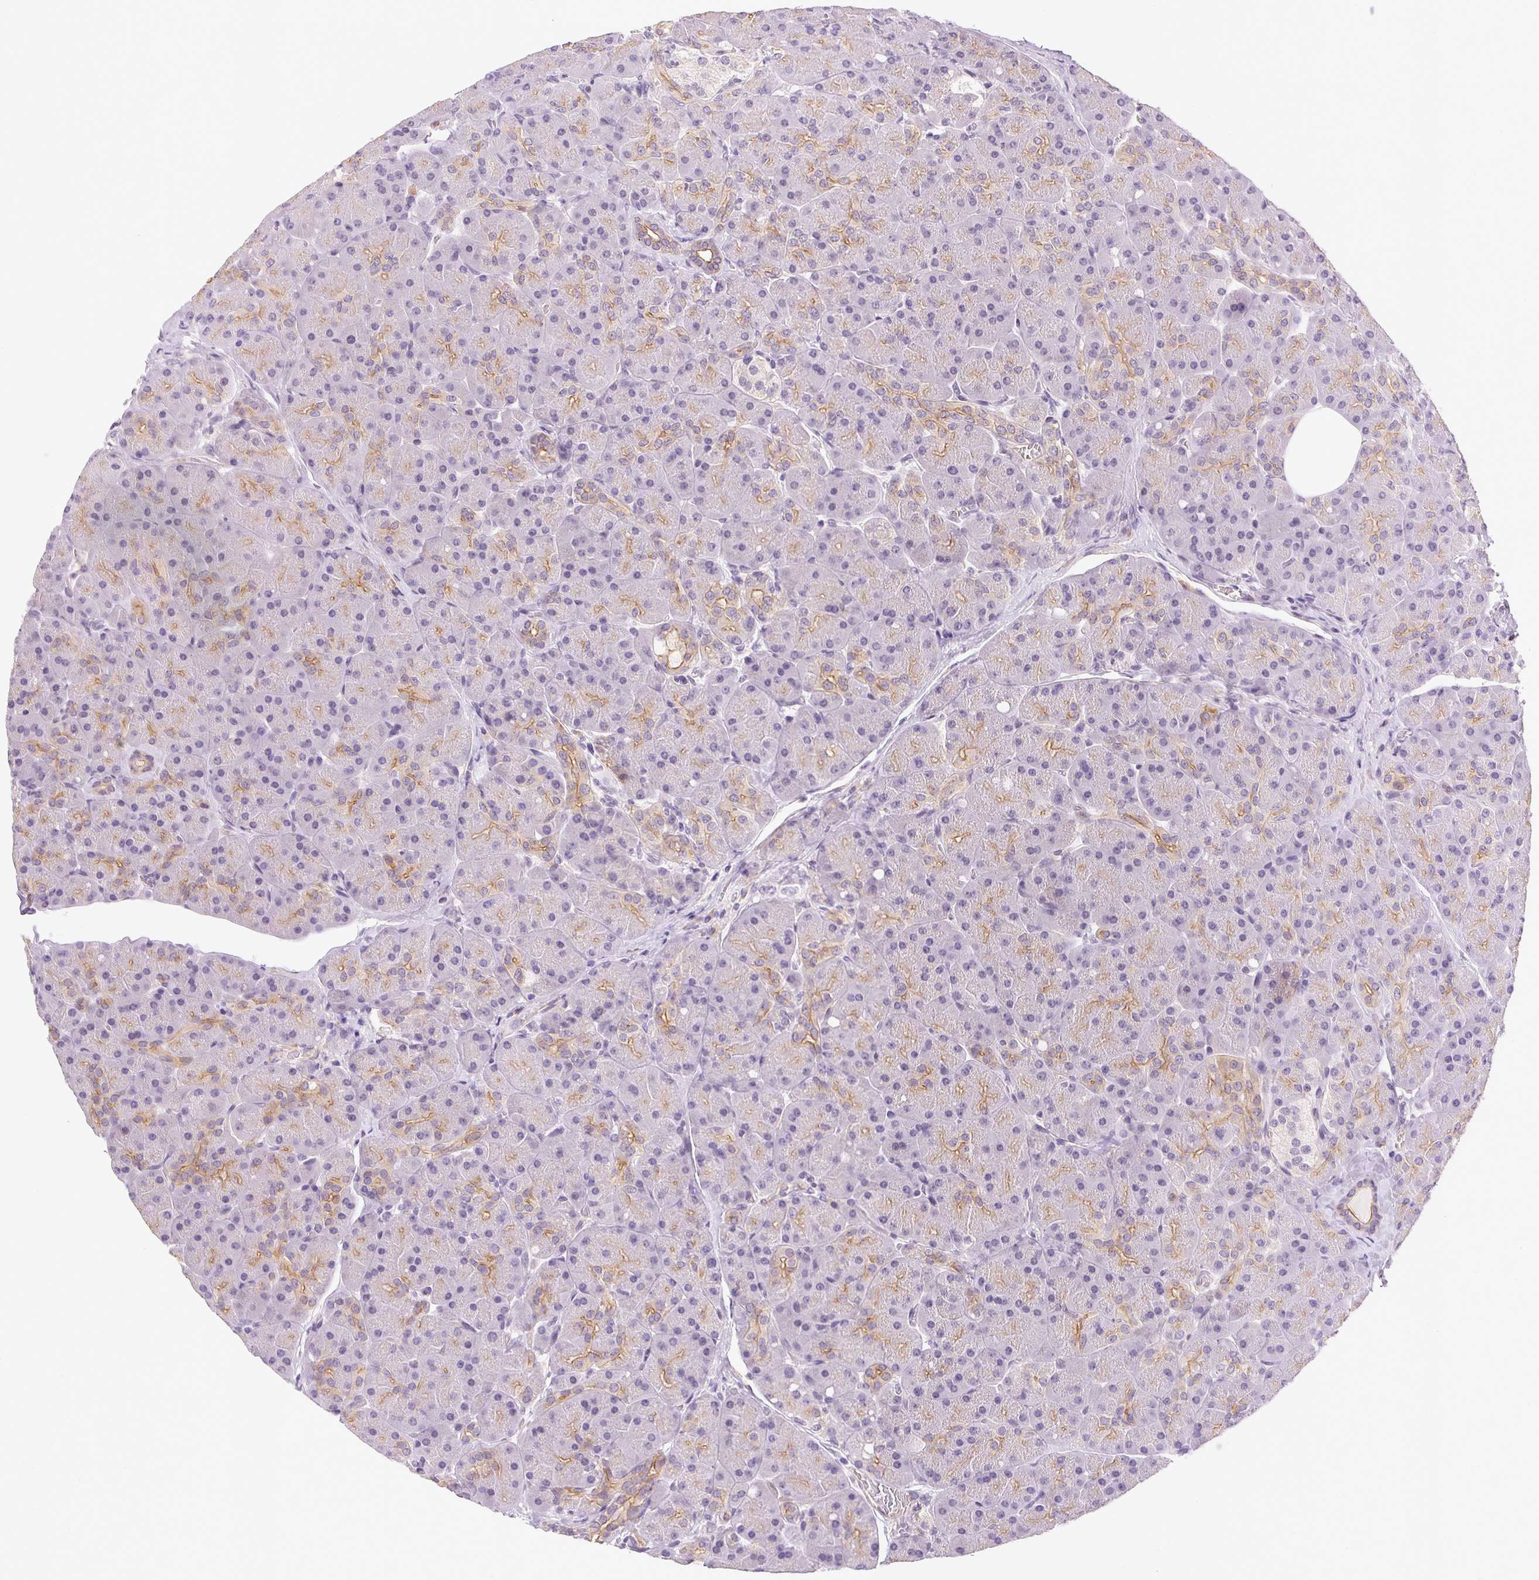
{"staining": {"intensity": "weak", "quantity": "25%-75%", "location": "cytoplasmic/membranous"}, "tissue": "pancreas", "cell_type": "Exocrine glandular cells", "image_type": "normal", "snomed": [{"axis": "morphology", "description": "Normal tissue, NOS"}, {"axis": "topography", "description": "Pancreas"}], "caption": "A brown stain highlights weak cytoplasmic/membranous positivity of a protein in exocrine glandular cells of normal pancreas. The staining was performed using DAB, with brown indicating positive protein expression. Nuclei are stained blue with hematoxylin.", "gene": "CSN1S1", "patient": {"sex": "male", "age": 55}}